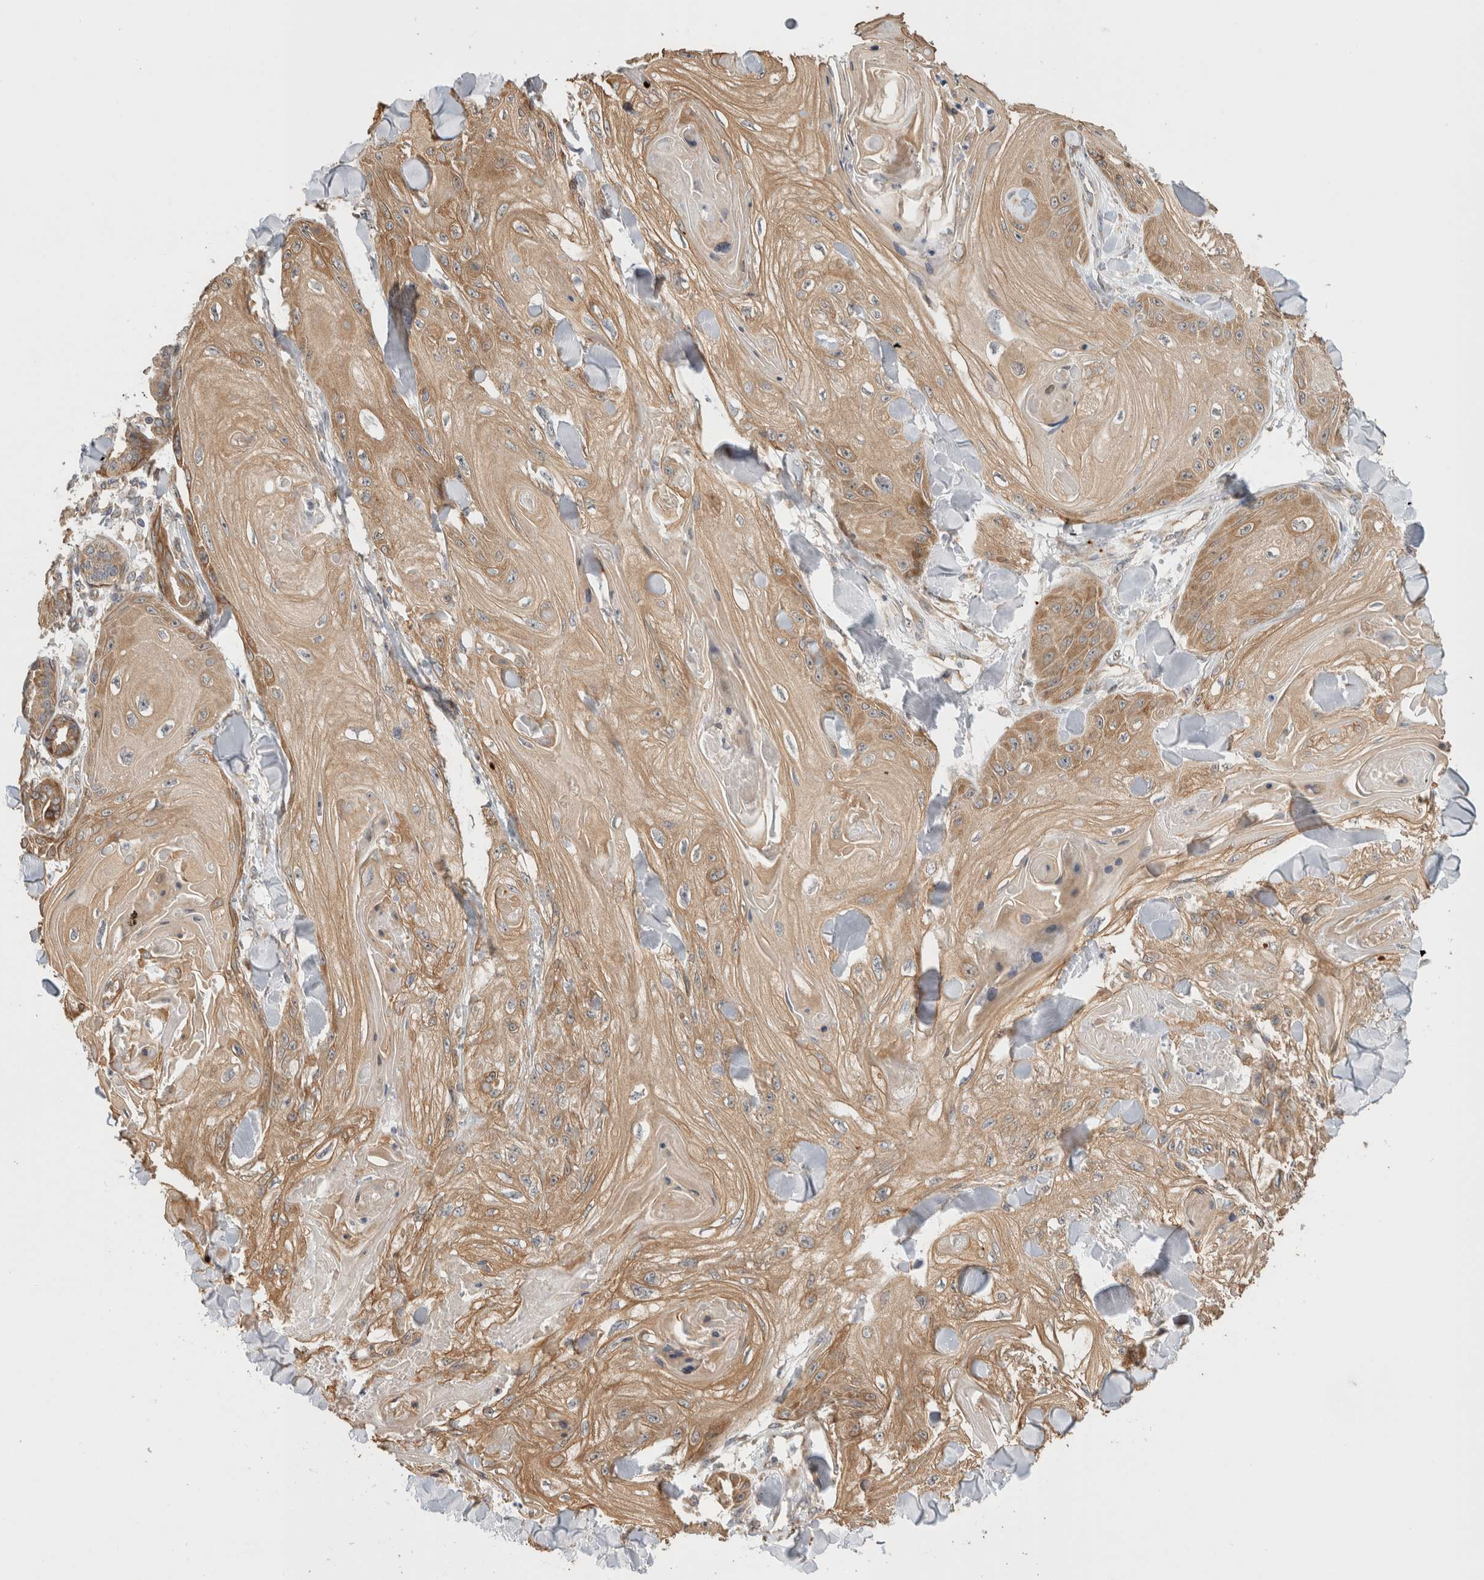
{"staining": {"intensity": "moderate", "quantity": ">75%", "location": "cytoplasmic/membranous"}, "tissue": "skin cancer", "cell_type": "Tumor cells", "image_type": "cancer", "snomed": [{"axis": "morphology", "description": "Squamous cell carcinoma, NOS"}, {"axis": "topography", "description": "Skin"}], "caption": "A histopathology image showing moderate cytoplasmic/membranous expression in about >75% of tumor cells in skin cancer, as visualized by brown immunohistochemical staining.", "gene": "PUM1", "patient": {"sex": "male", "age": 74}}